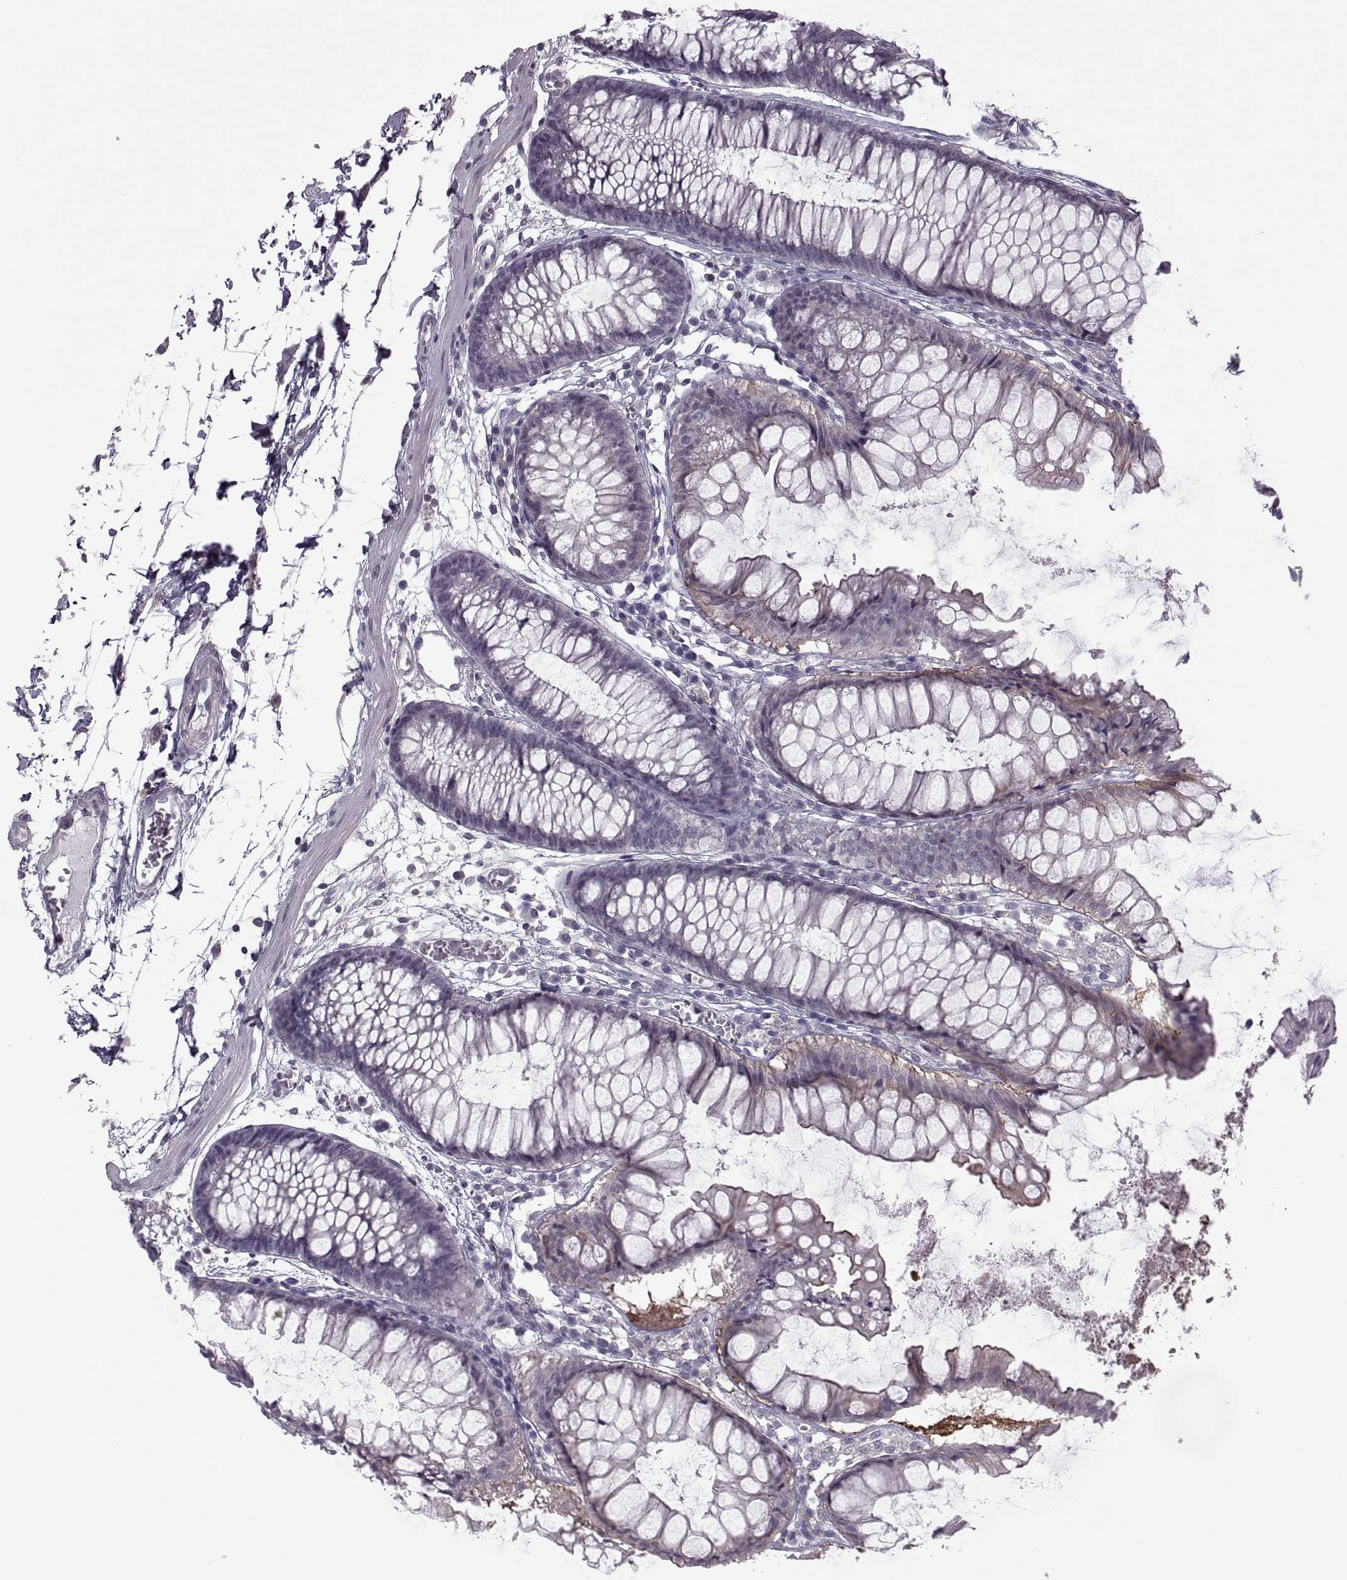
{"staining": {"intensity": "negative", "quantity": "none", "location": "none"}, "tissue": "colon", "cell_type": "Endothelial cells", "image_type": "normal", "snomed": [{"axis": "morphology", "description": "Normal tissue, NOS"}, {"axis": "morphology", "description": "Adenocarcinoma, NOS"}, {"axis": "topography", "description": "Colon"}], "caption": "A high-resolution image shows immunohistochemistry (IHC) staining of unremarkable colon, which demonstrates no significant expression in endothelial cells.", "gene": "ODF3", "patient": {"sex": "male", "age": 65}}